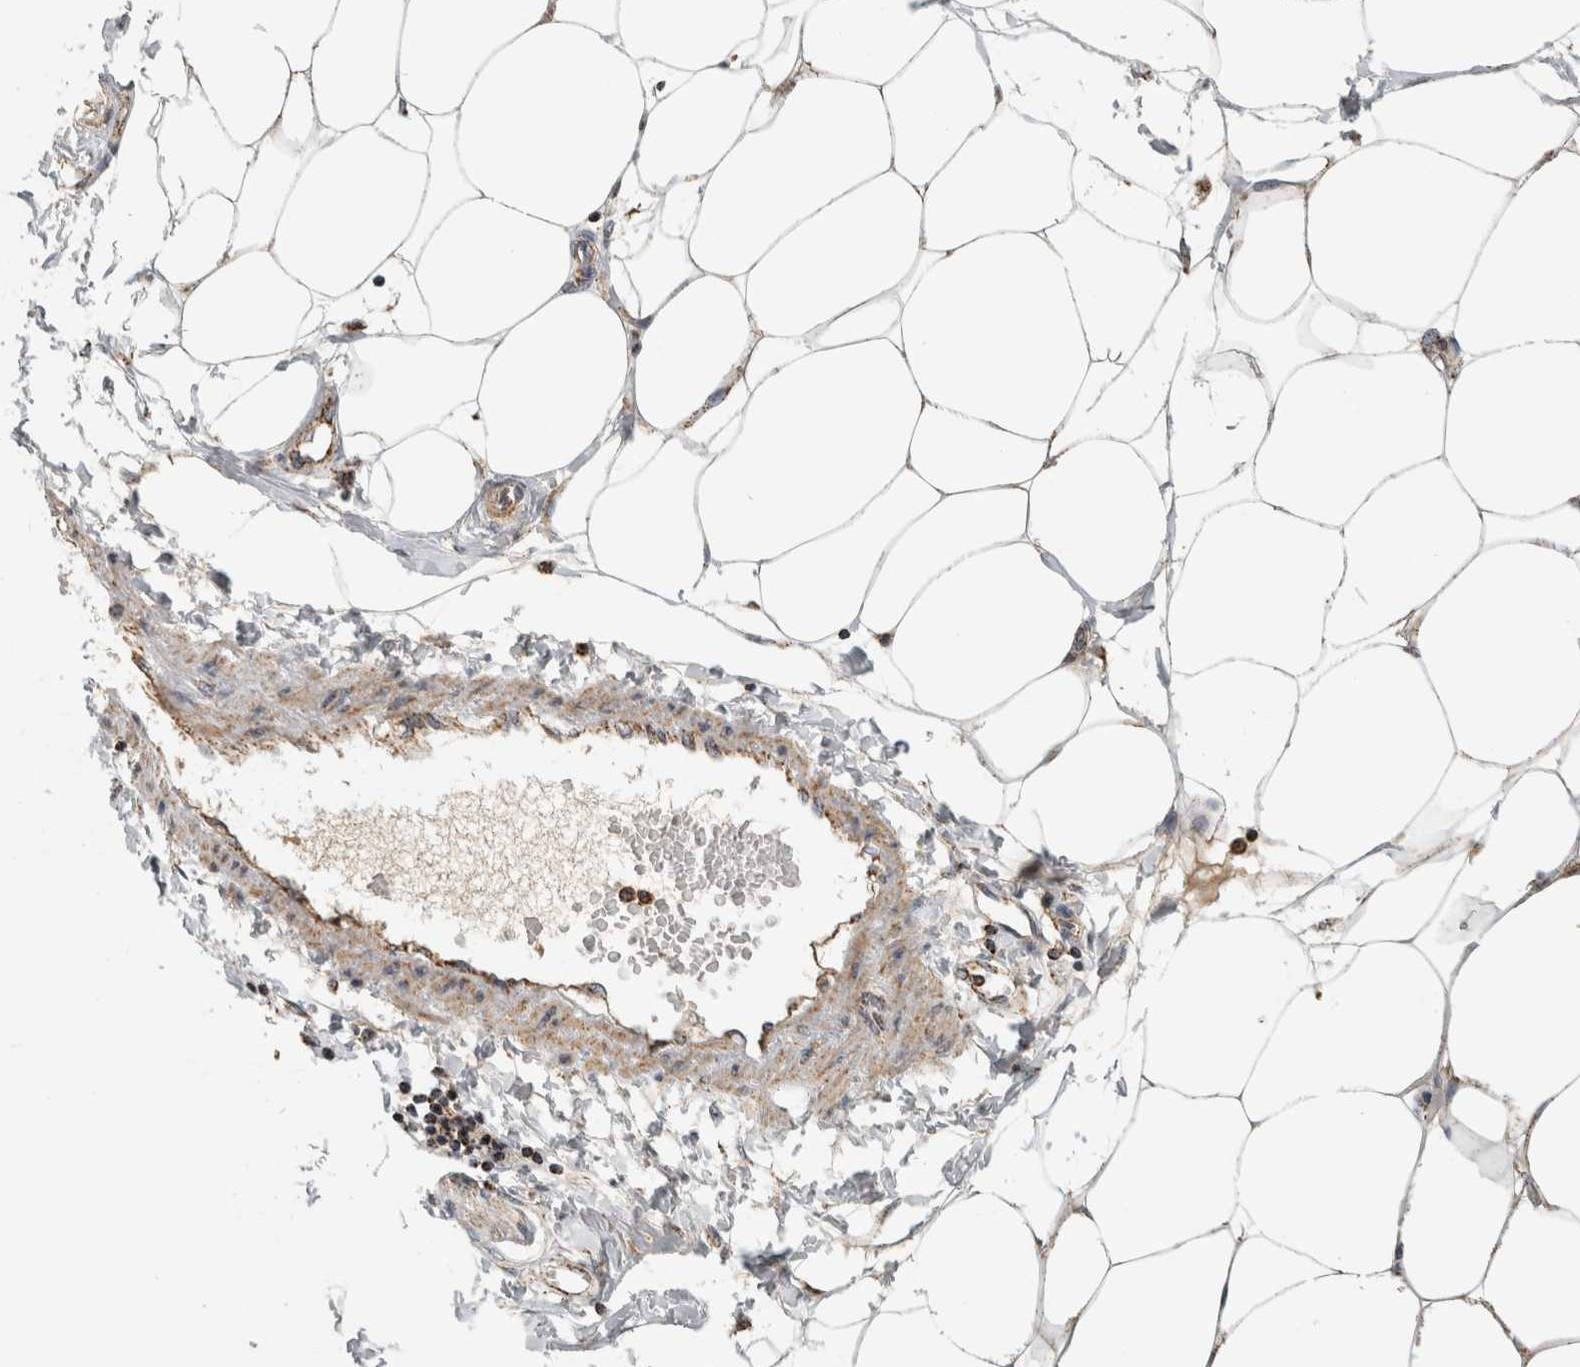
{"staining": {"intensity": "moderate", "quantity": "25%-75%", "location": "cytoplasmic/membranous"}, "tissue": "adipose tissue", "cell_type": "Adipocytes", "image_type": "normal", "snomed": [{"axis": "morphology", "description": "Normal tissue, NOS"}, {"axis": "morphology", "description": "Adenocarcinoma, NOS"}, {"axis": "topography", "description": "Colon"}, {"axis": "topography", "description": "Peripheral nerve tissue"}], "caption": "Adipose tissue stained with a brown dye reveals moderate cytoplasmic/membranous positive staining in approximately 25%-75% of adipocytes.", "gene": "ST8SIA1", "patient": {"sex": "male", "age": 14}}